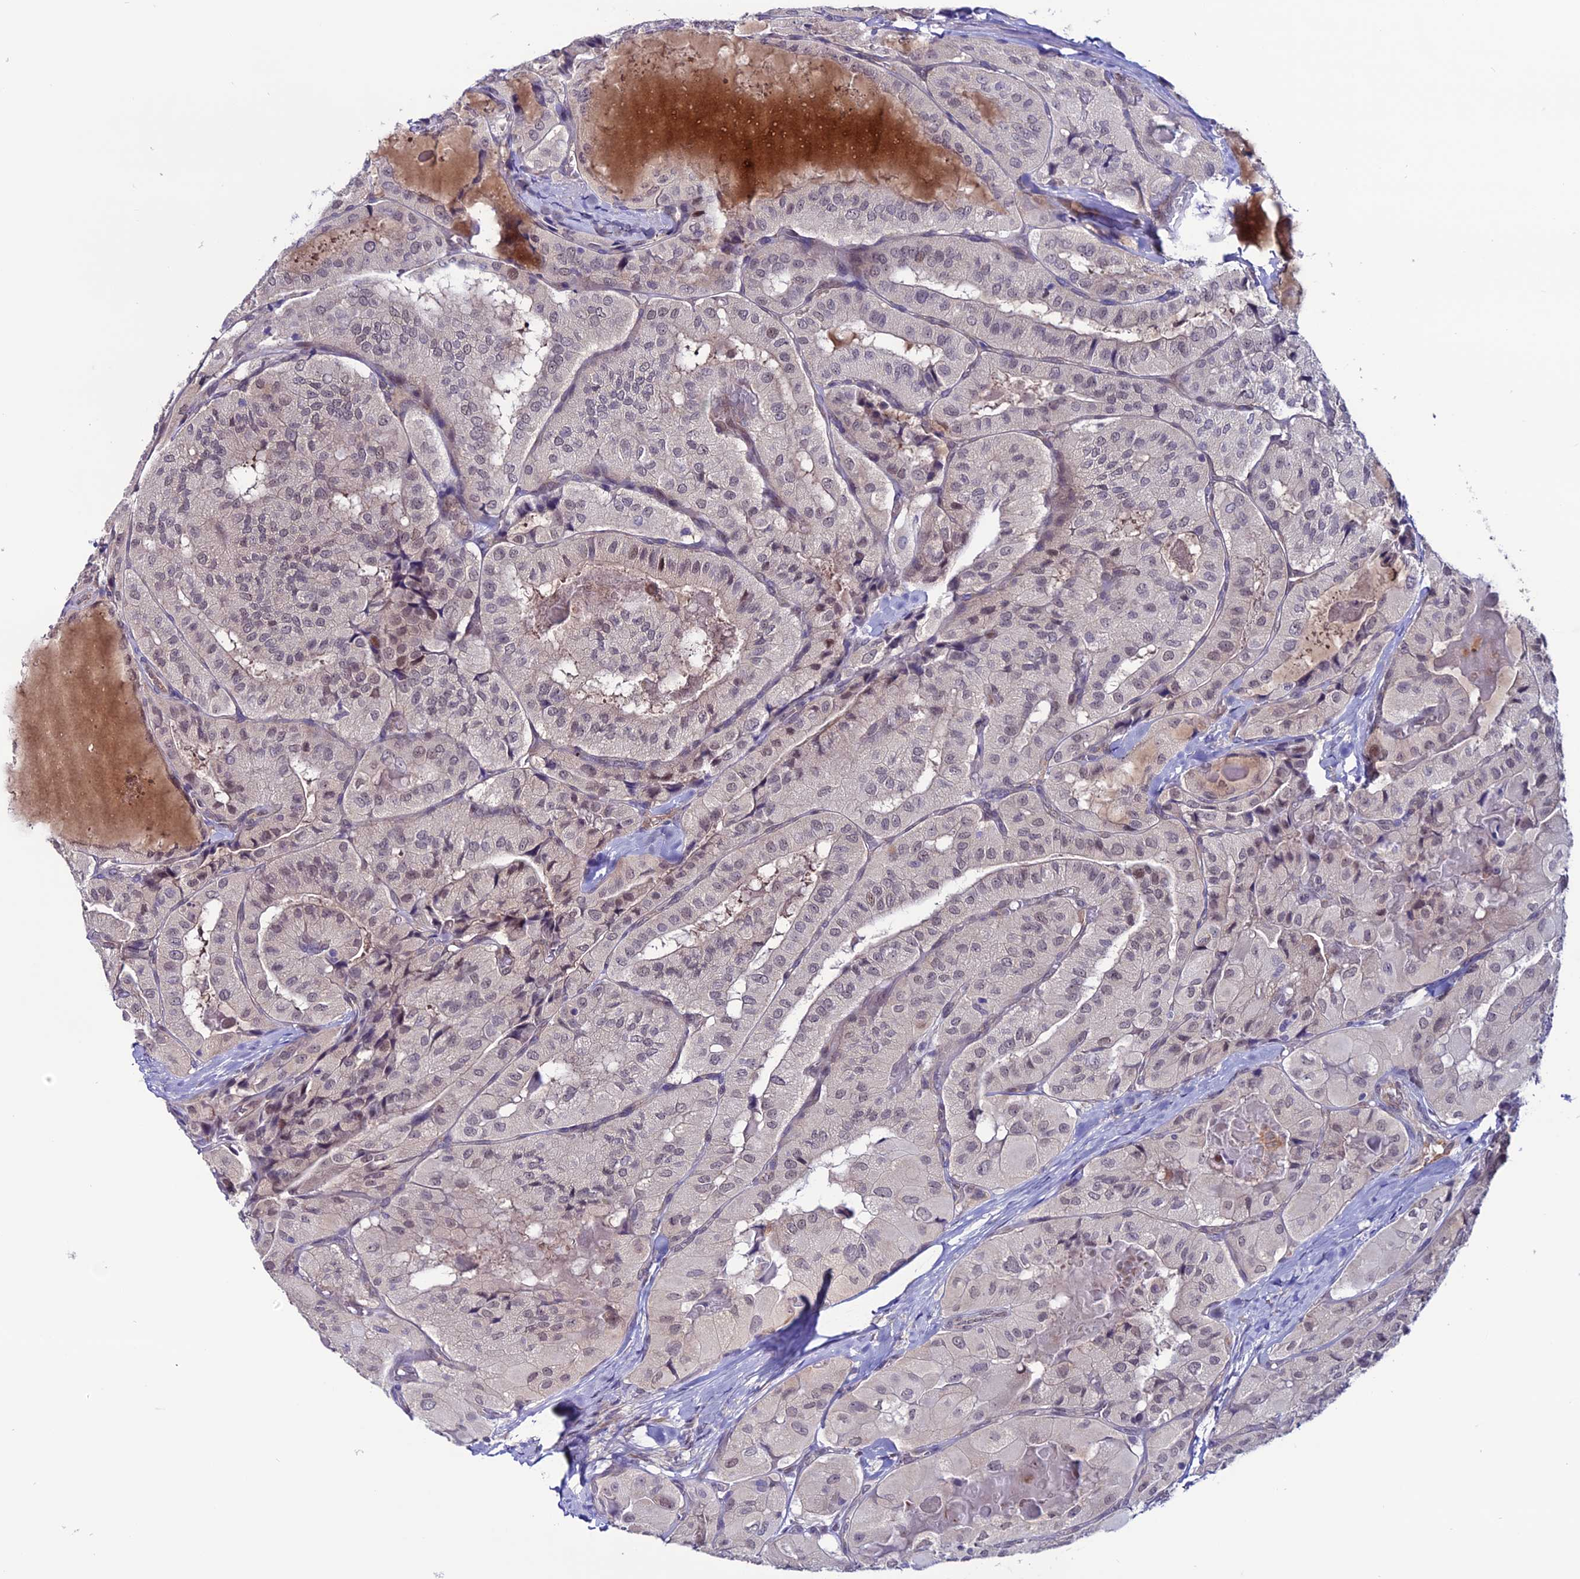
{"staining": {"intensity": "weak", "quantity": "<25%", "location": "nuclear"}, "tissue": "thyroid cancer", "cell_type": "Tumor cells", "image_type": "cancer", "snomed": [{"axis": "morphology", "description": "Normal tissue, NOS"}, {"axis": "morphology", "description": "Papillary adenocarcinoma, NOS"}, {"axis": "topography", "description": "Thyroid gland"}], "caption": "This is an IHC photomicrograph of human thyroid cancer. There is no positivity in tumor cells.", "gene": "FZD8", "patient": {"sex": "female", "age": 59}}